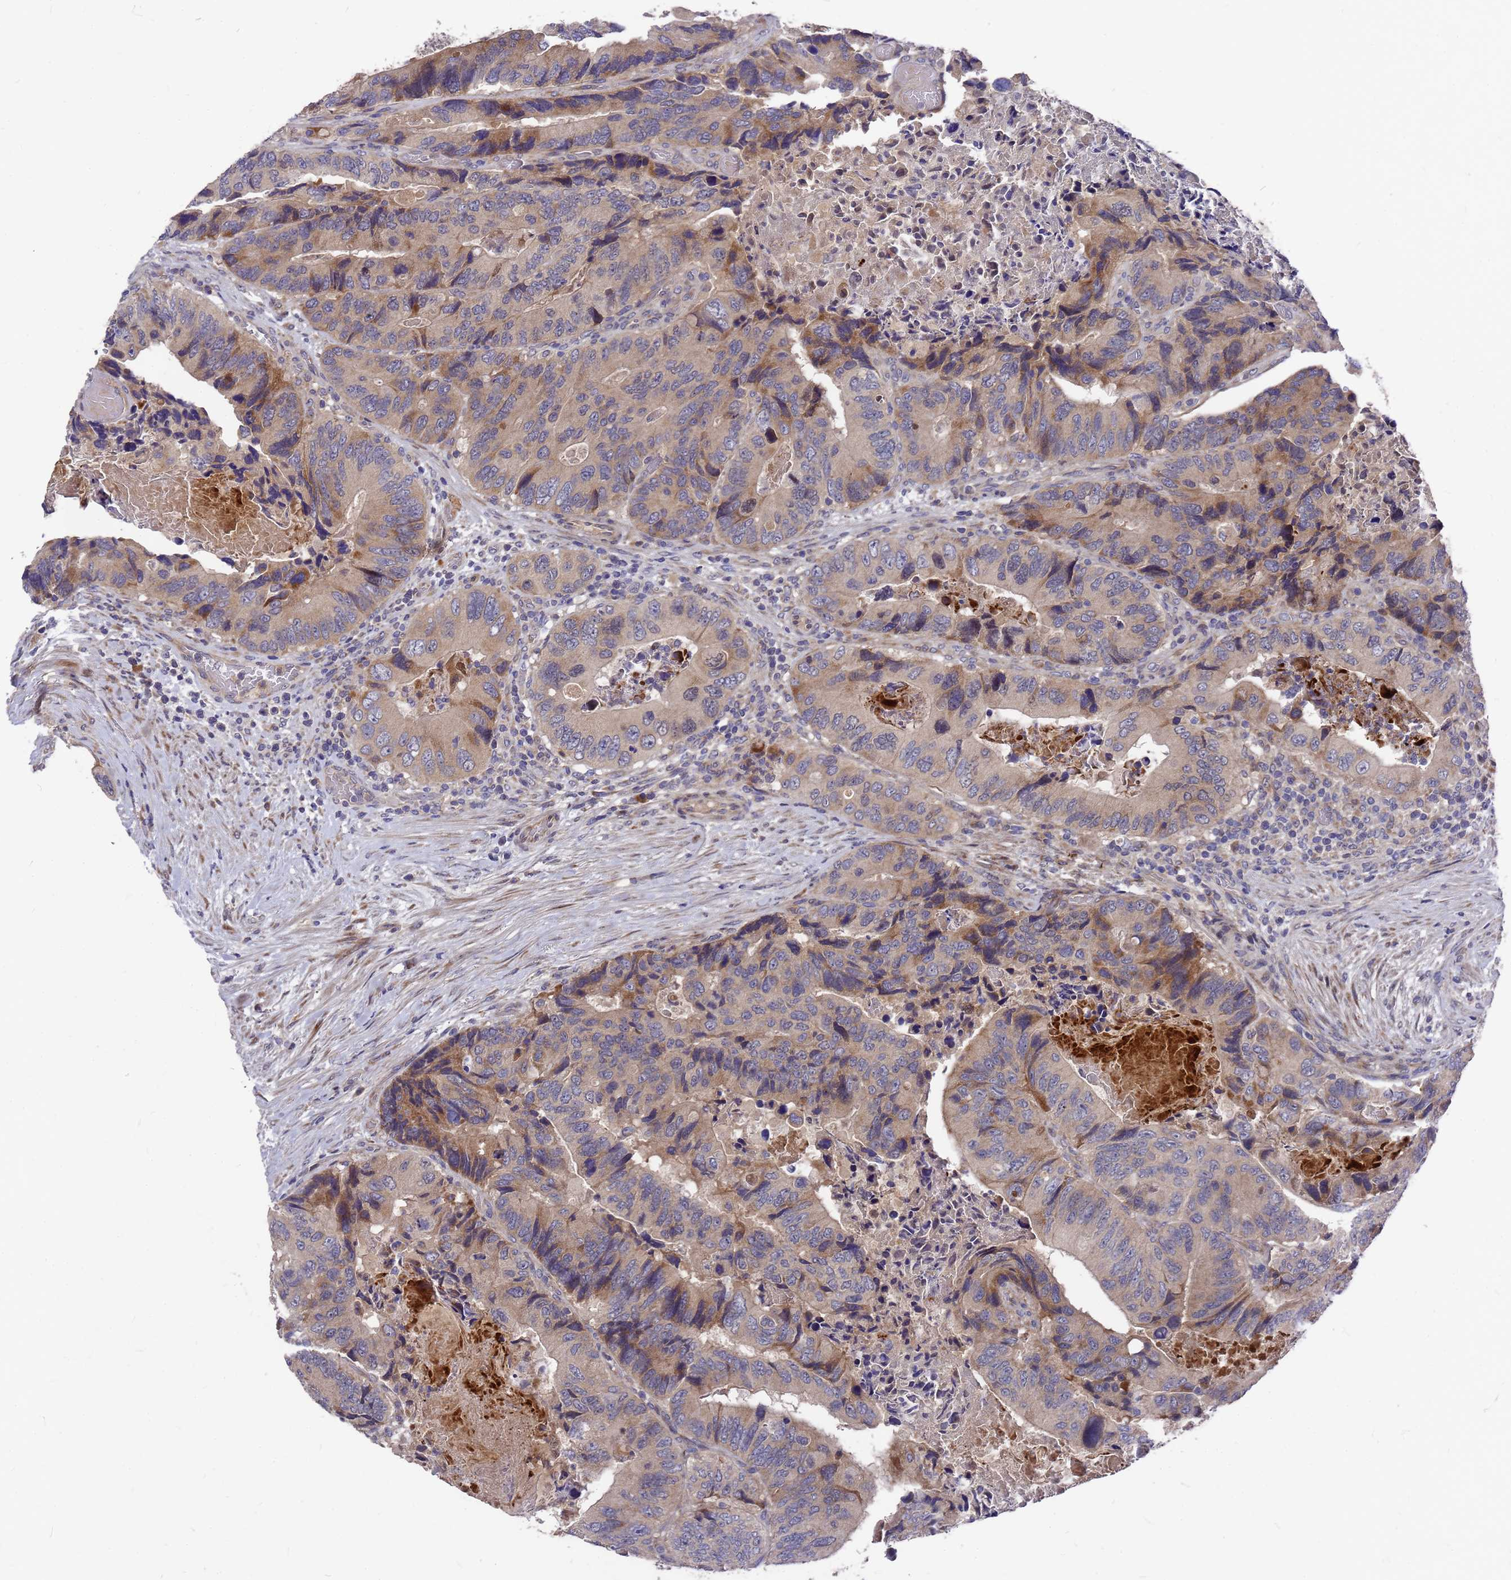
{"staining": {"intensity": "moderate", "quantity": "<25%", "location": "cytoplasmic/membranous"}, "tissue": "colorectal cancer", "cell_type": "Tumor cells", "image_type": "cancer", "snomed": [{"axis": "morphology", "description": "Adenocarcinoma, NOS"}, {"axis": "topography", "description": "Colon"}], "caption": "This is a photomicrograph of immunohistochemistry (IHC) staining of colorectal adenocarcinoma, which shows moderate expression in the cytoplasmic/membranous of tumor cells.", "gene": "ZNF717", "patient": {"sex": "male", "age": 84}}